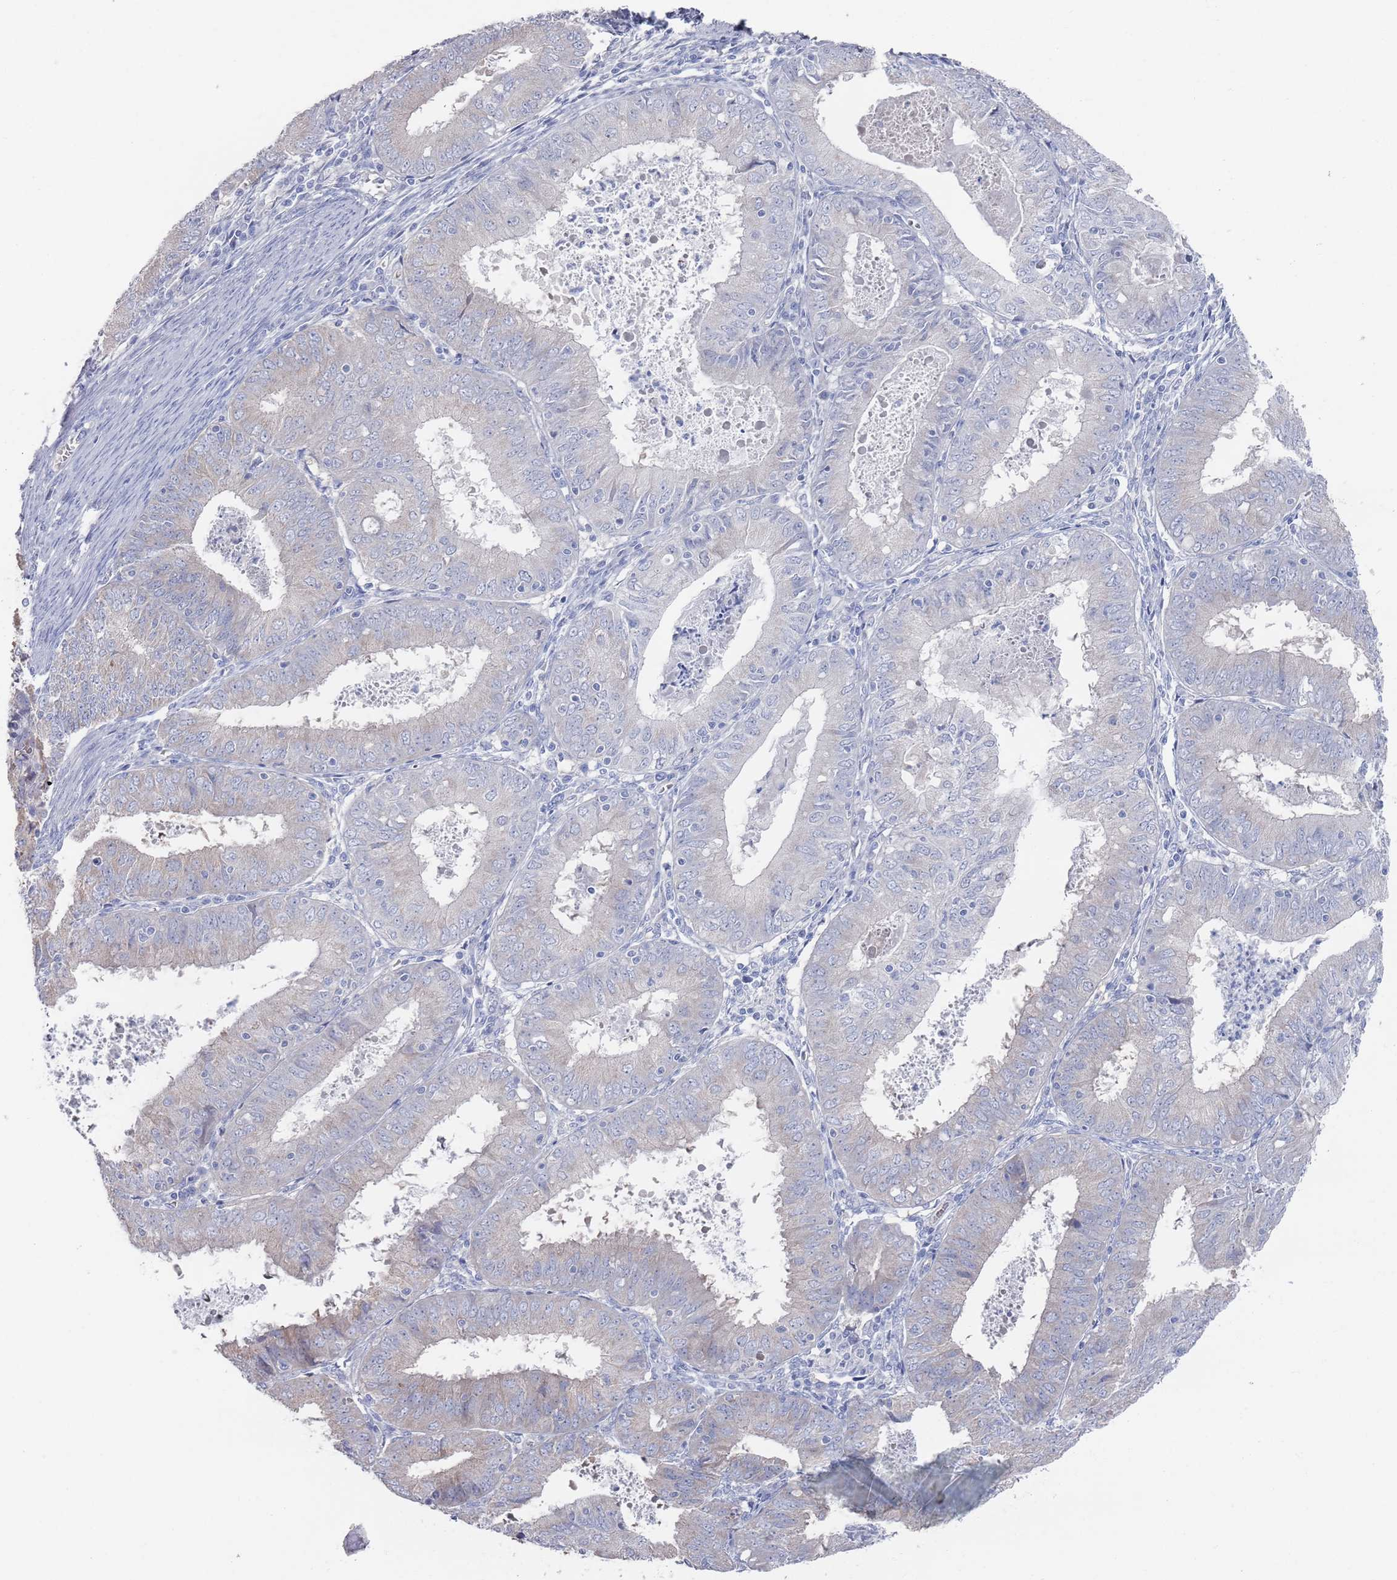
{"staining": {"intensity": "negative", "quantity": "none", "location": "none"}, "tissue": "endometrial cancer", "cell_type": "Tumor cells", "image_type": "cancer", "snomed": [{"axis": "morphology", "description": "Adenocarcinoma, NOS"}, {"axis": "topography", "description": "Endometrium"}], "caption": "The photomicrograph displays no staining of tumor cells in endometrial cancer (adenocarcinoma).", "gene": "TMCO3", "patient": {"sex": "female", "age": 57}}